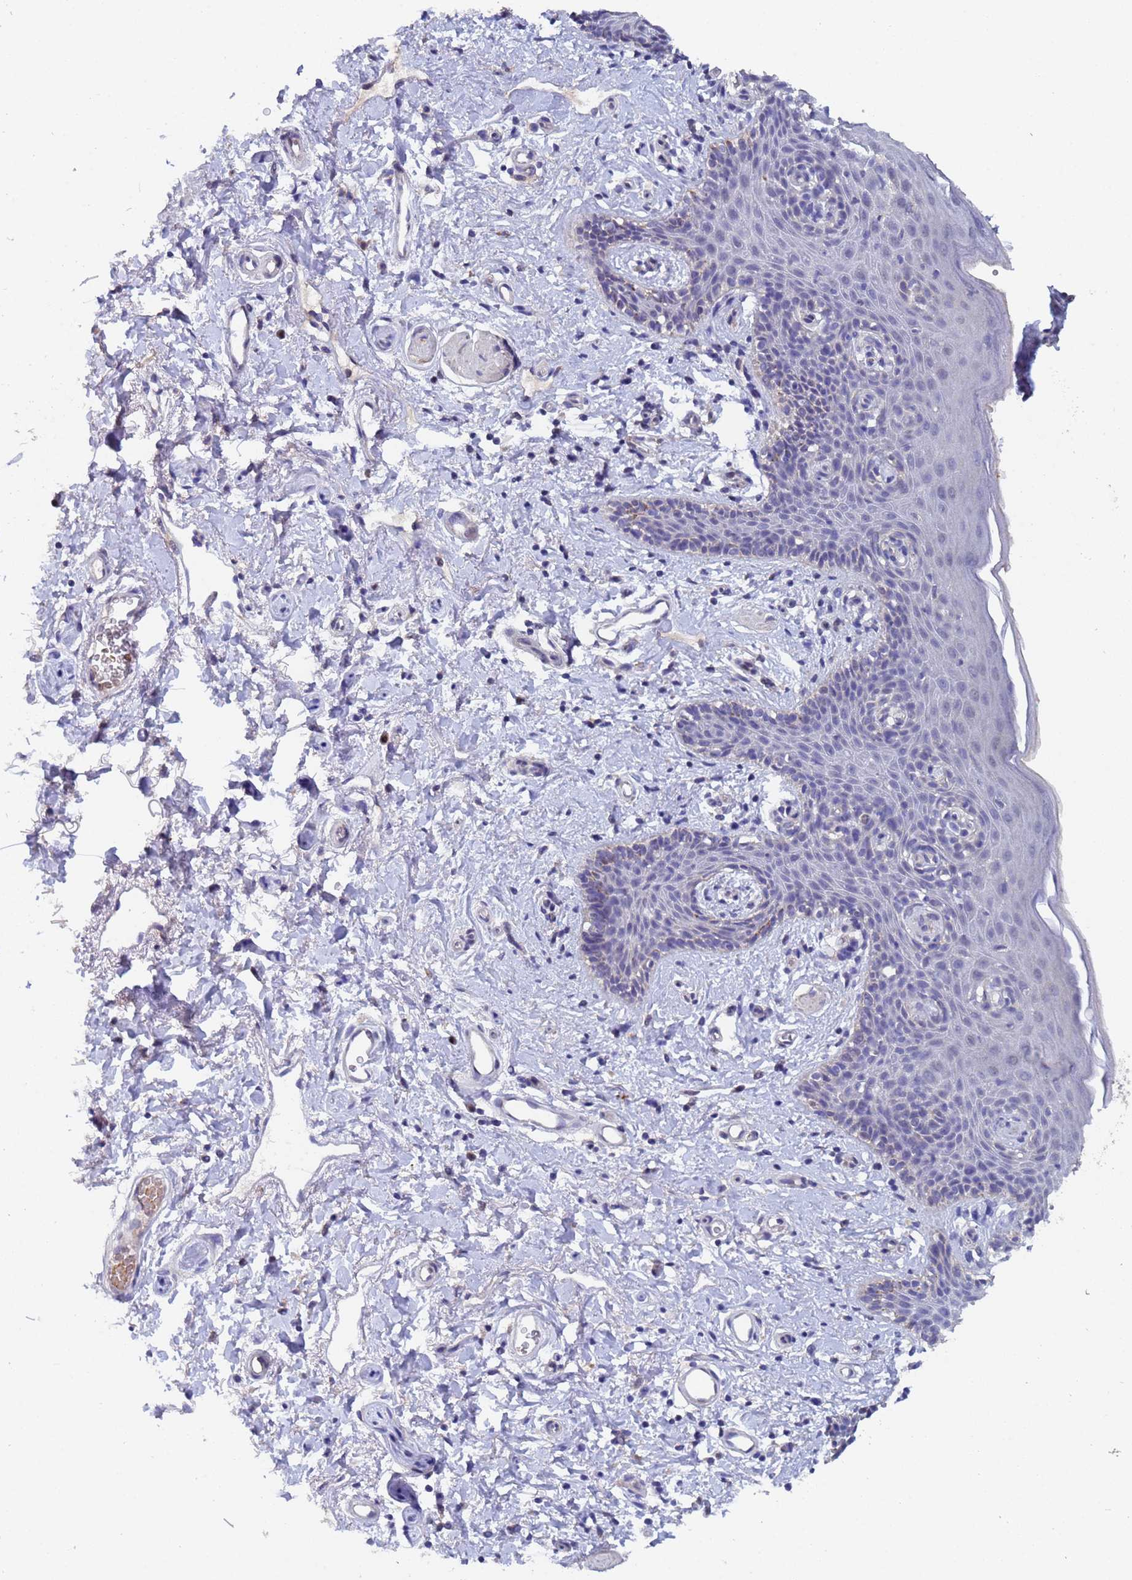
{"staining": {"intensity": "negative", "quantity": "none", "location": "none"}, "tissue": "skin", "cell_type": "Epidermal cells", "image_type": "normal", "snomed": [{"axis": "morphology", "description": "Normal tissue, NOS"}, {"axis": "topography", "description": "Vulva"}], "caption": "Micrograph shows no significant protein staining in epidermal cells of unremarkable skin. (DAB immunohistochemistry with hematoxylin counter stain).", "gene": "IHO1", "patient": {"sex": "female", "age": 66}}